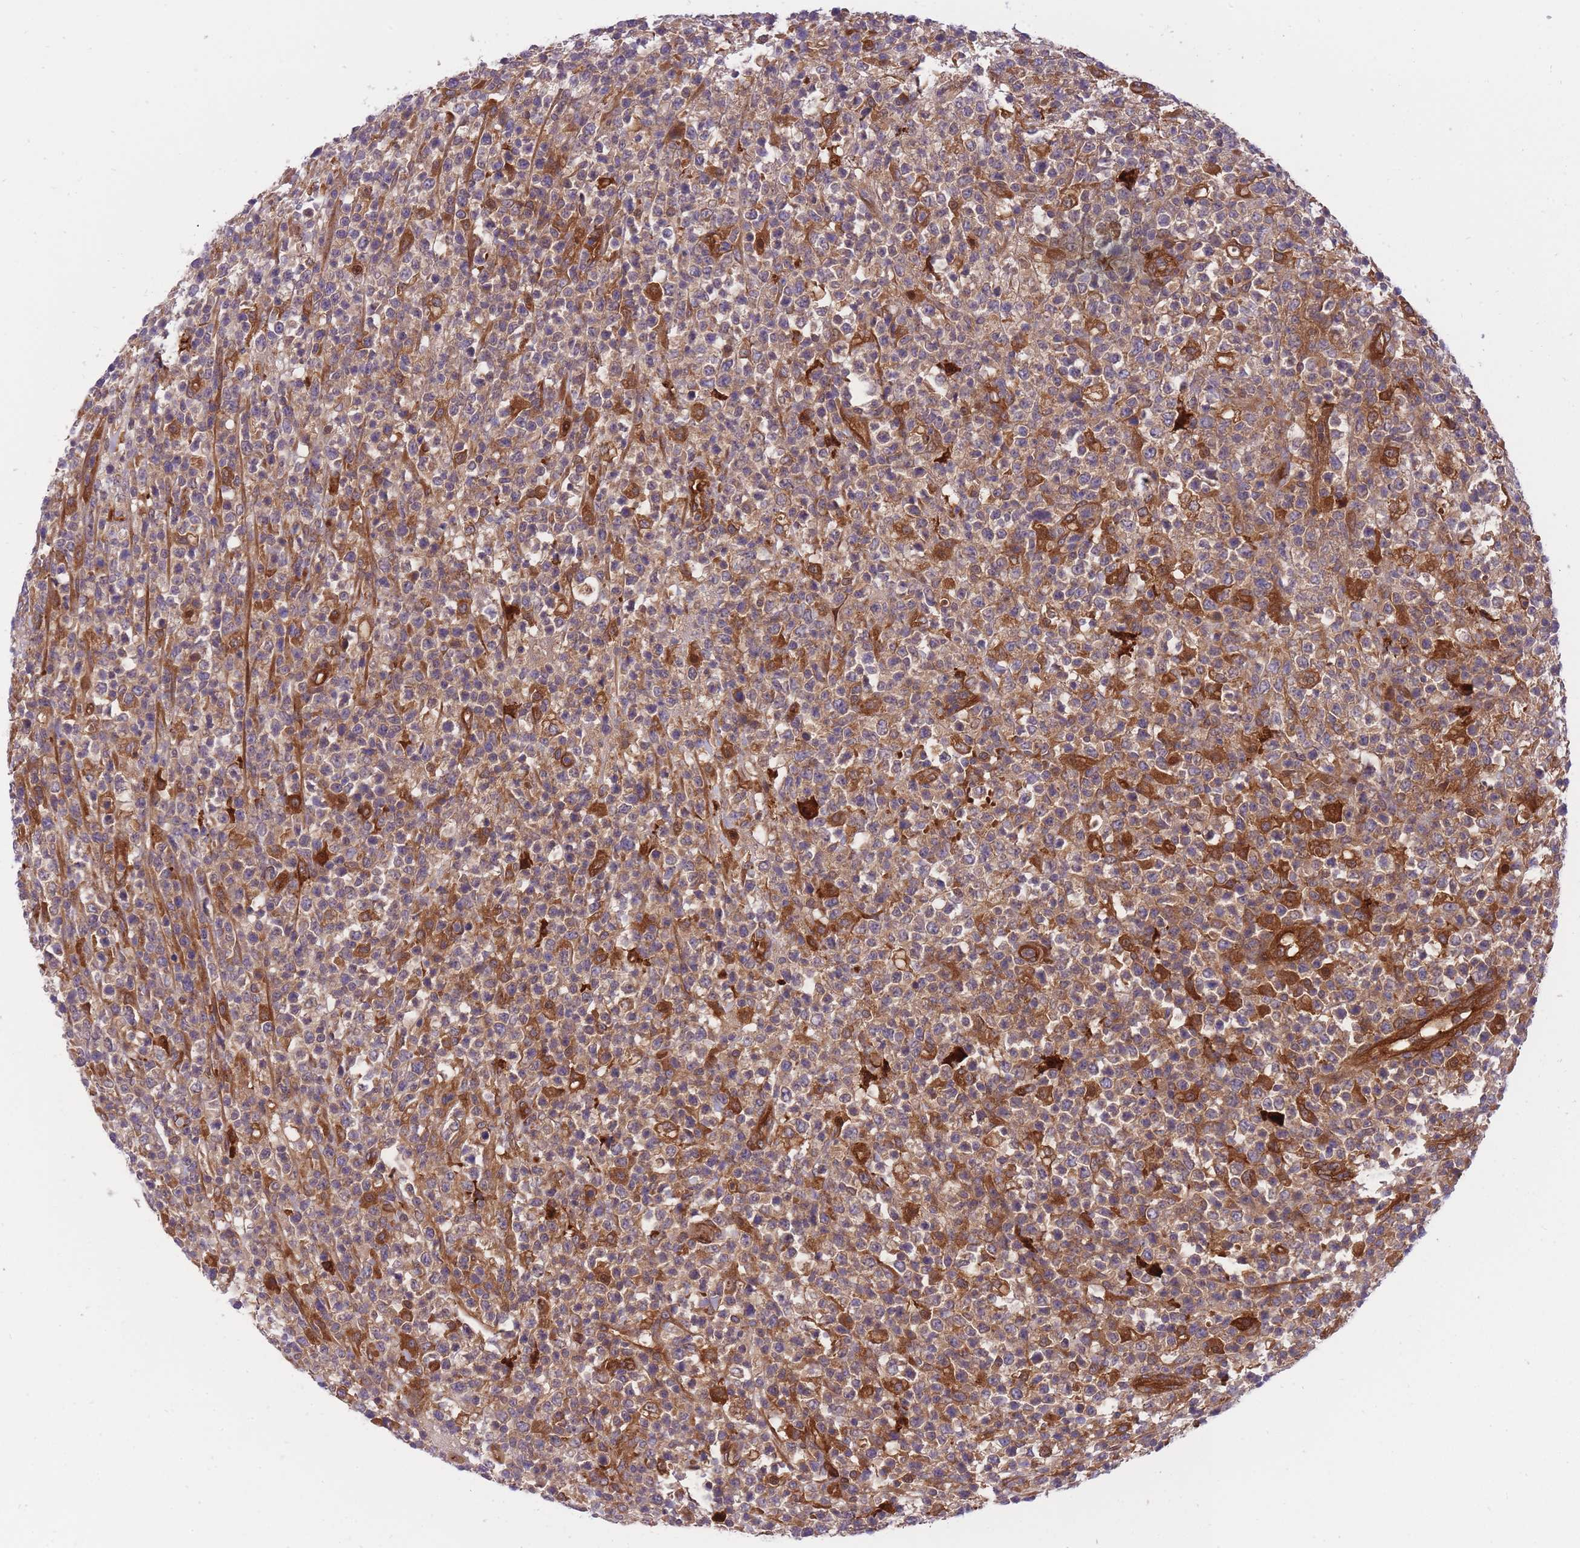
{"staining": {"intensity": "weak", "quantity": "25%-75%", "location": "cytoplasmic/membranous"}, "tissue": "lymphoma", "cell_type": "Tumor cells", "image_type": "cancer", "snomed": [{"axis": "morphology", "description": "Malignant lymphoma, non-Hodgkin's type, High grade"}, {"axis": "topography", "description": "Colon"}], "caption": "This image displays immunohistochemistry (IHC) staining of lymphoma, with low weak cytoplasmic/membranous positivity in about 25%-75% of tumor cells.", "gene": "CRYGN", "patient": {"sex": "female", "age": 53}}